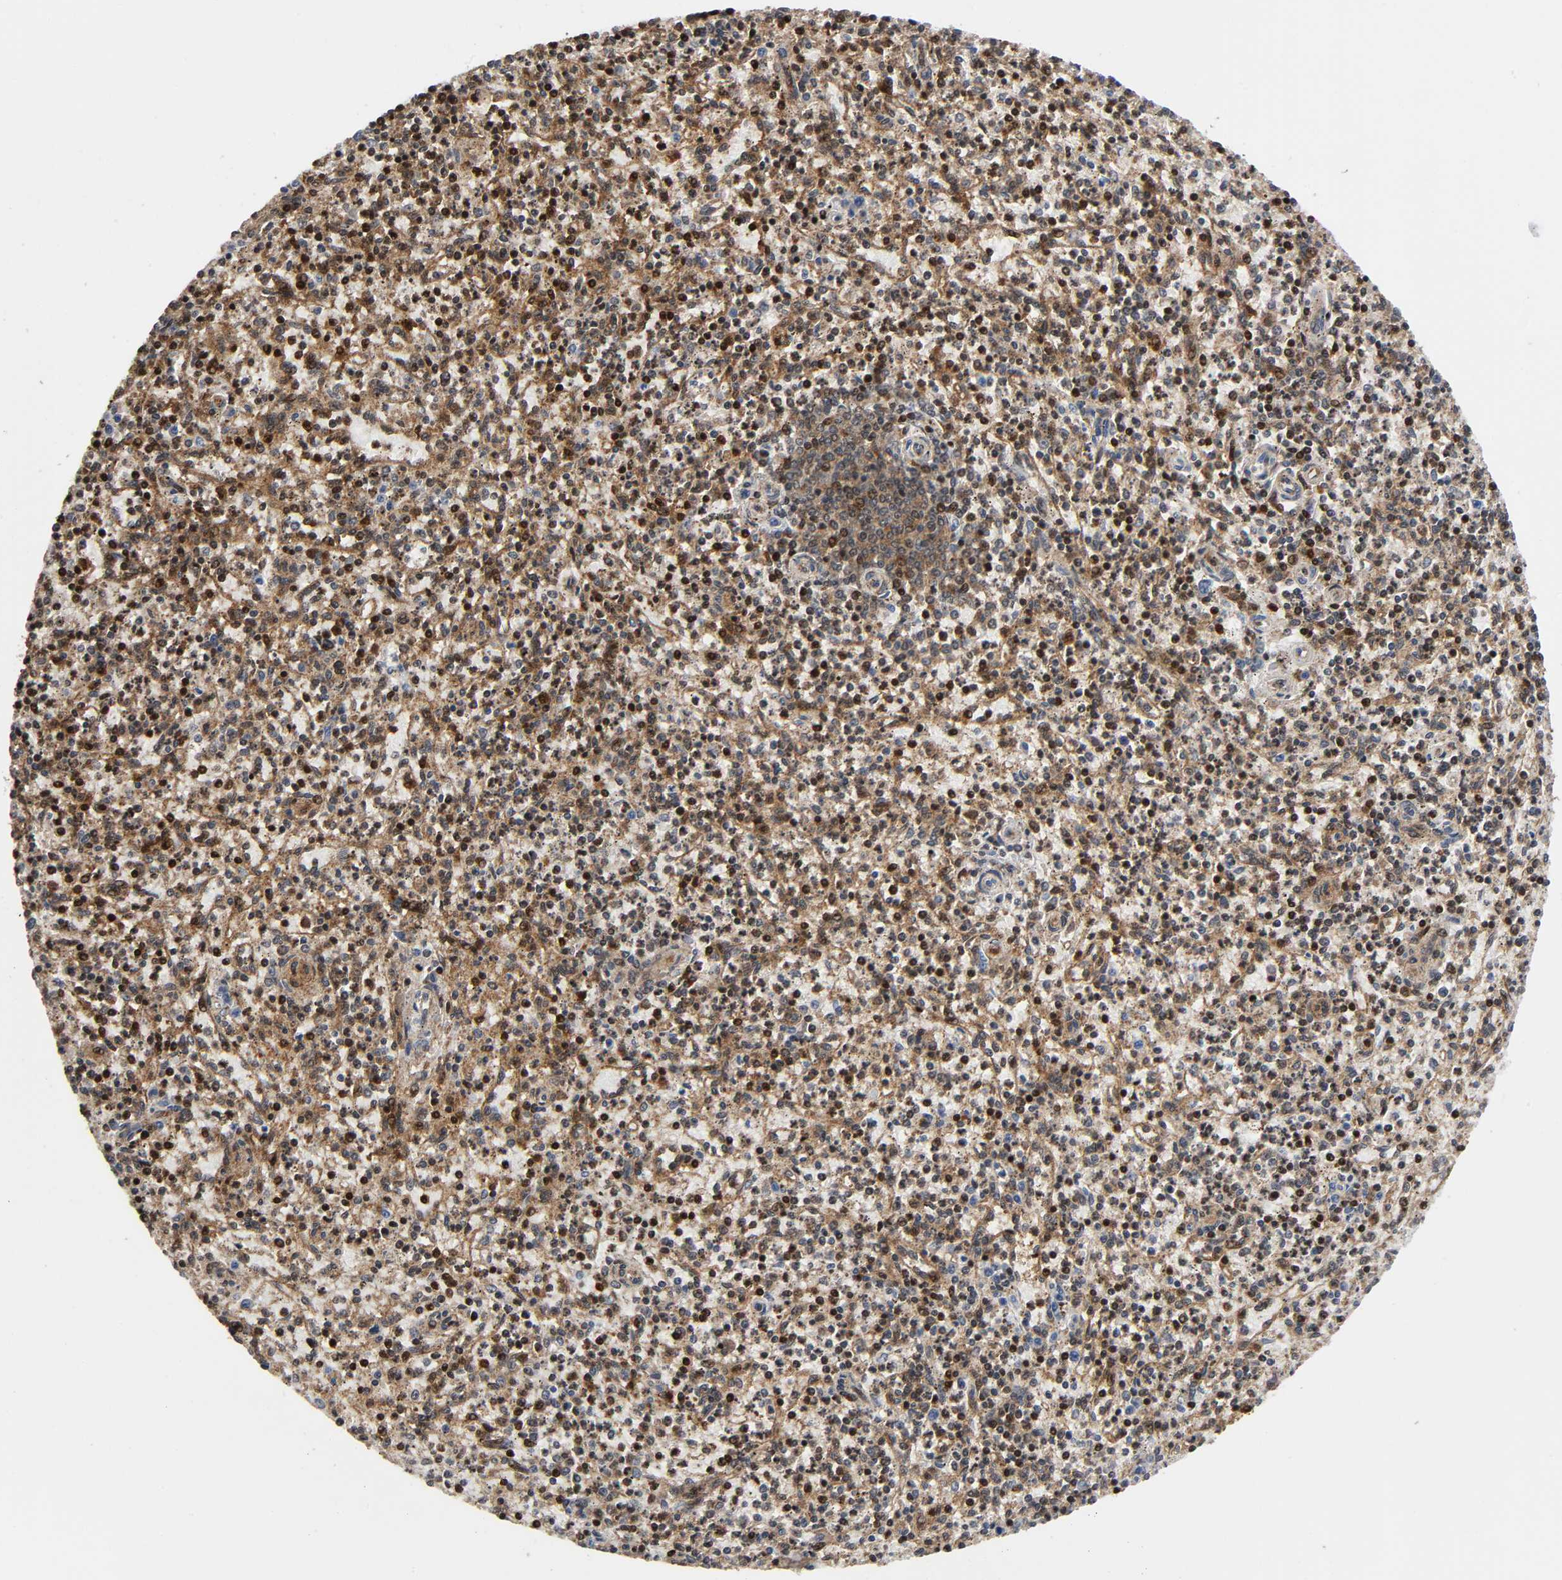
{"staining": {"intensity": "moderate", "quantity": ">75%", "location": "cytoplasmic/membranous,nuclear"}, "tissue": "spleen", "cell_type": "Cells in red pulp", "image_type": "normal", "snomed": [{"axis": "morphology", "description": "Normal tissue, NOS"}, {"axis": "topography", "description": "Spleen"}], "caption": "A brown stain highlights moderate cytoplasmic/membranous,nuclear expression of a protein in cells in red pulp of benign spleen. The protein of interest is shown in brown color, while the nuclei are stained blue.", "gene": "MAPK1", "patient": {"sex": "male", "age": 72}}